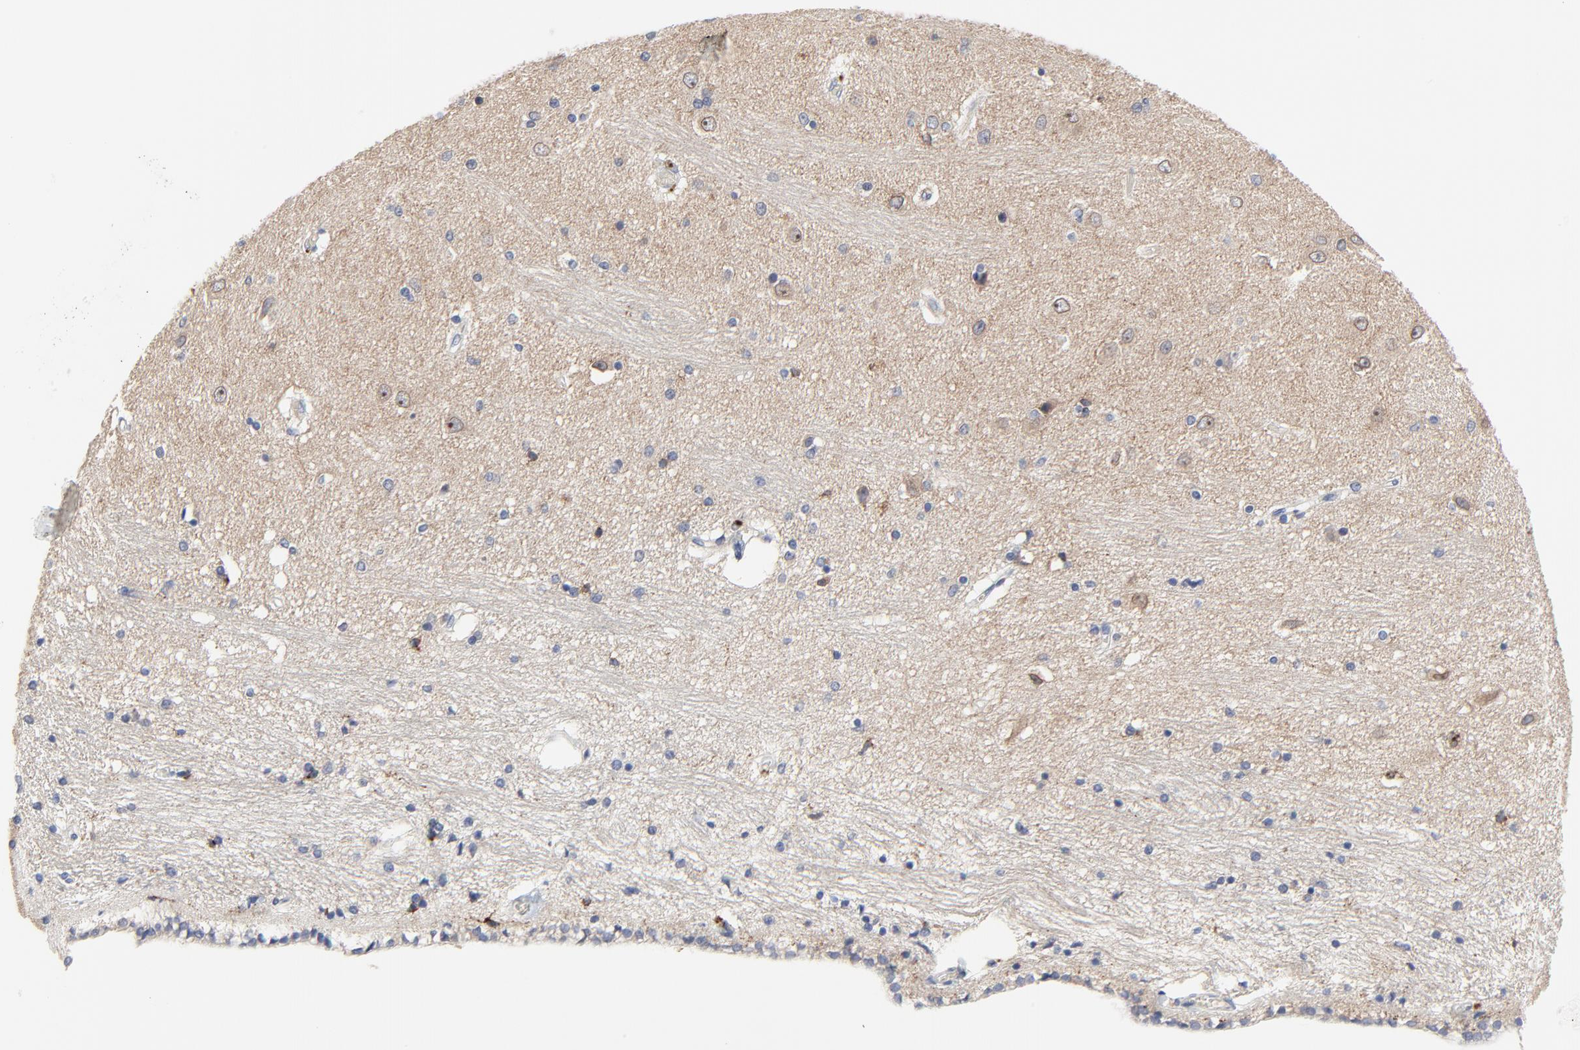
{"staining": {"intensity": "negative", "quantity": "none", "location": "none"}, "tissue": "hippocampus", "cell_type": "Glial cells", "image_type": "normal", "snomed": [{"axis": "morphology", "description": "Normal tissue, NOS"}, {"axis": "topography", "description": "Hippocampus"}], "caption": "The histopathology image exhibits no significant positivity in glial cells of hippocampus.", "gene": "NLGN3", "patient": {"sex": "female", "age": 54}}